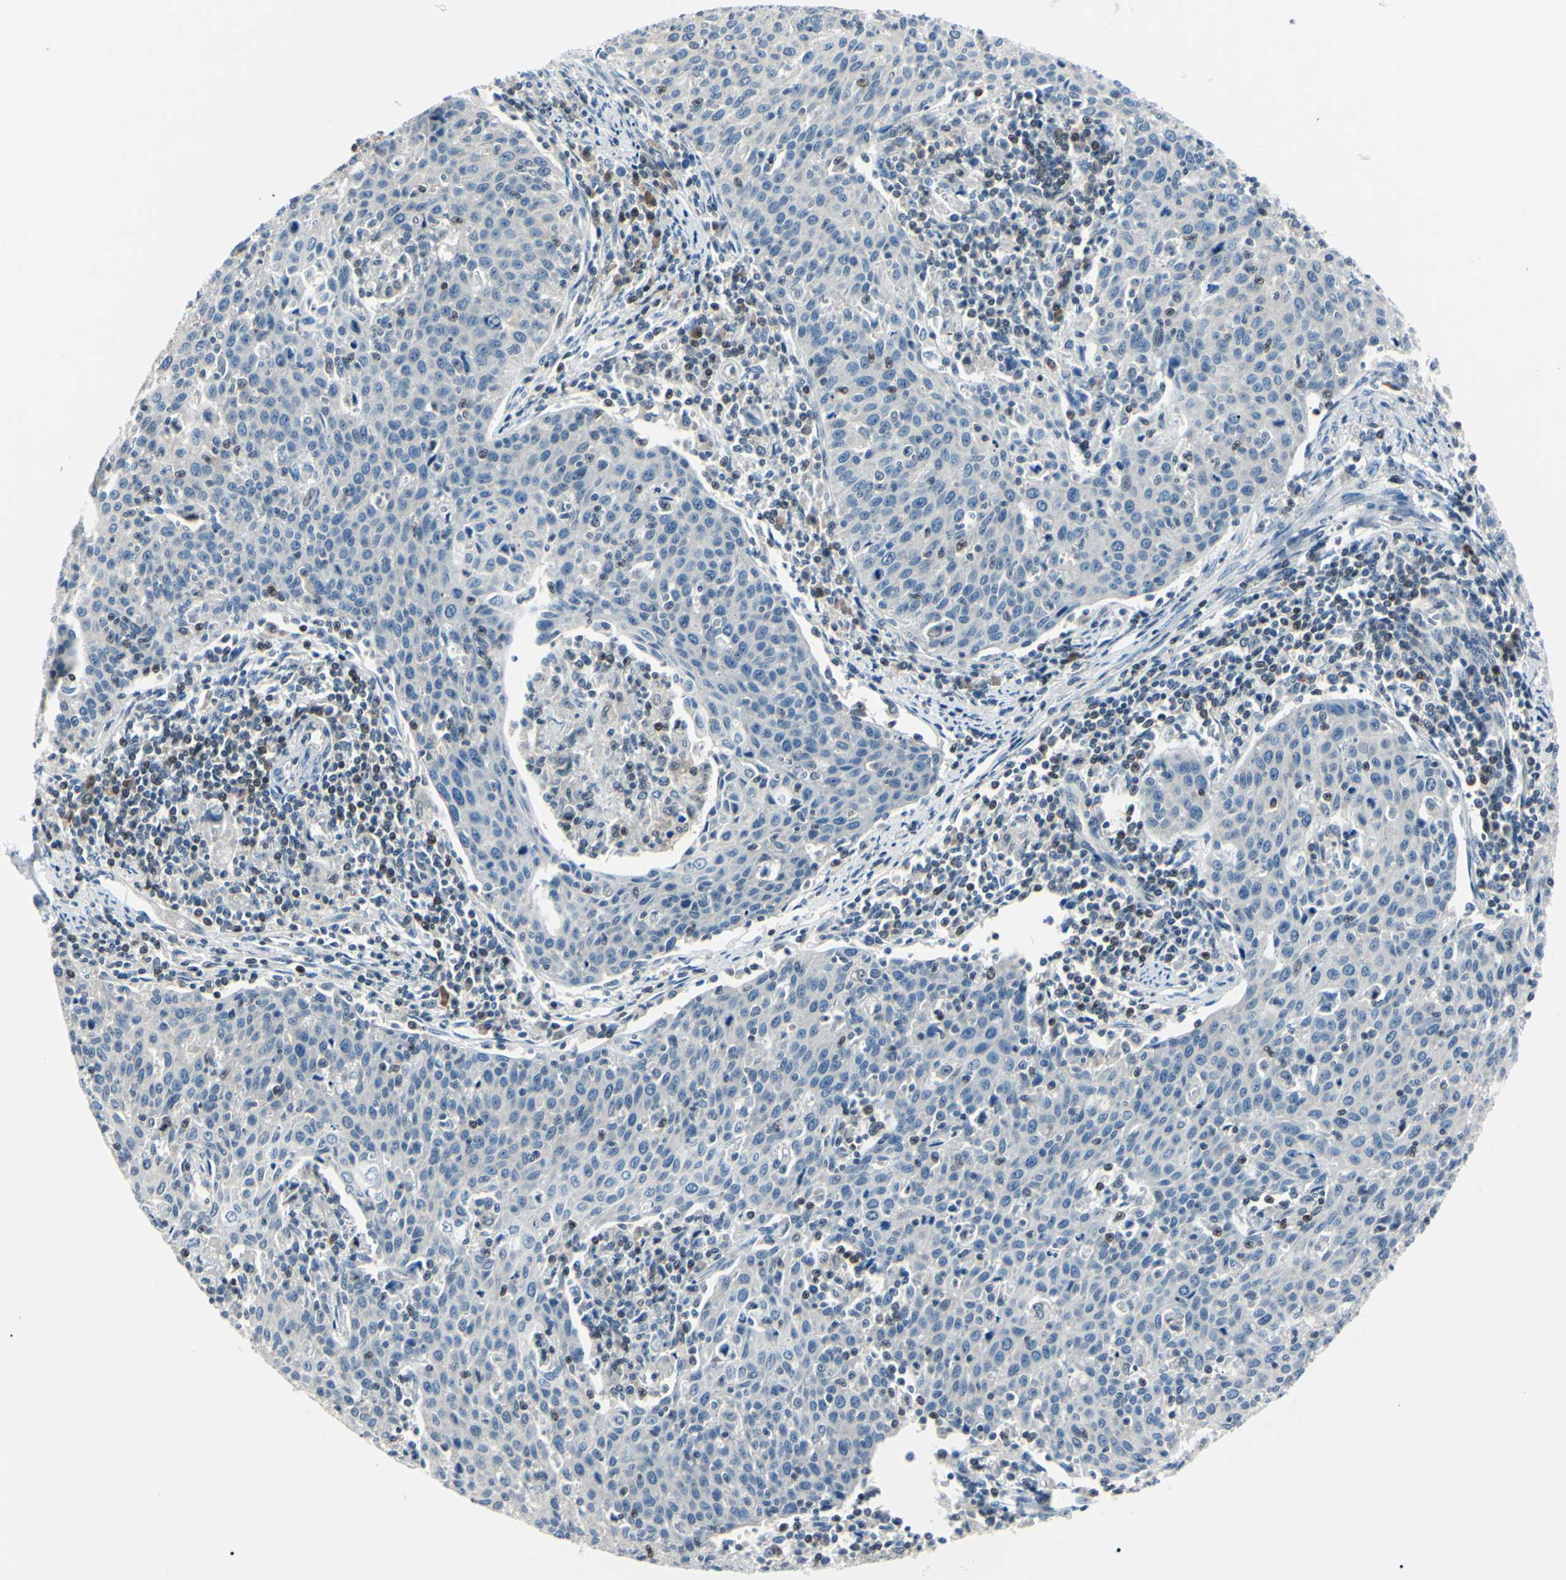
{"staining": {"intensity": "negative", "quantity": "none", "location": "none"}, "tissue": "cervical cancer", "cell_type": "Tumor cells", "image_type": "cancer", "snomed": [{"axis": "morphology", "description": "Squamous cell carcinoma, NOS"}, {"axis": "topography", "description": "Cervix"}], "caption": "The IHC photomicrograph has no significant positivity in tumor cells of cervical squamous cell carcinoma tissue.", "gene": "PGK1", "patient": {"sex": "female", "age": 38}}